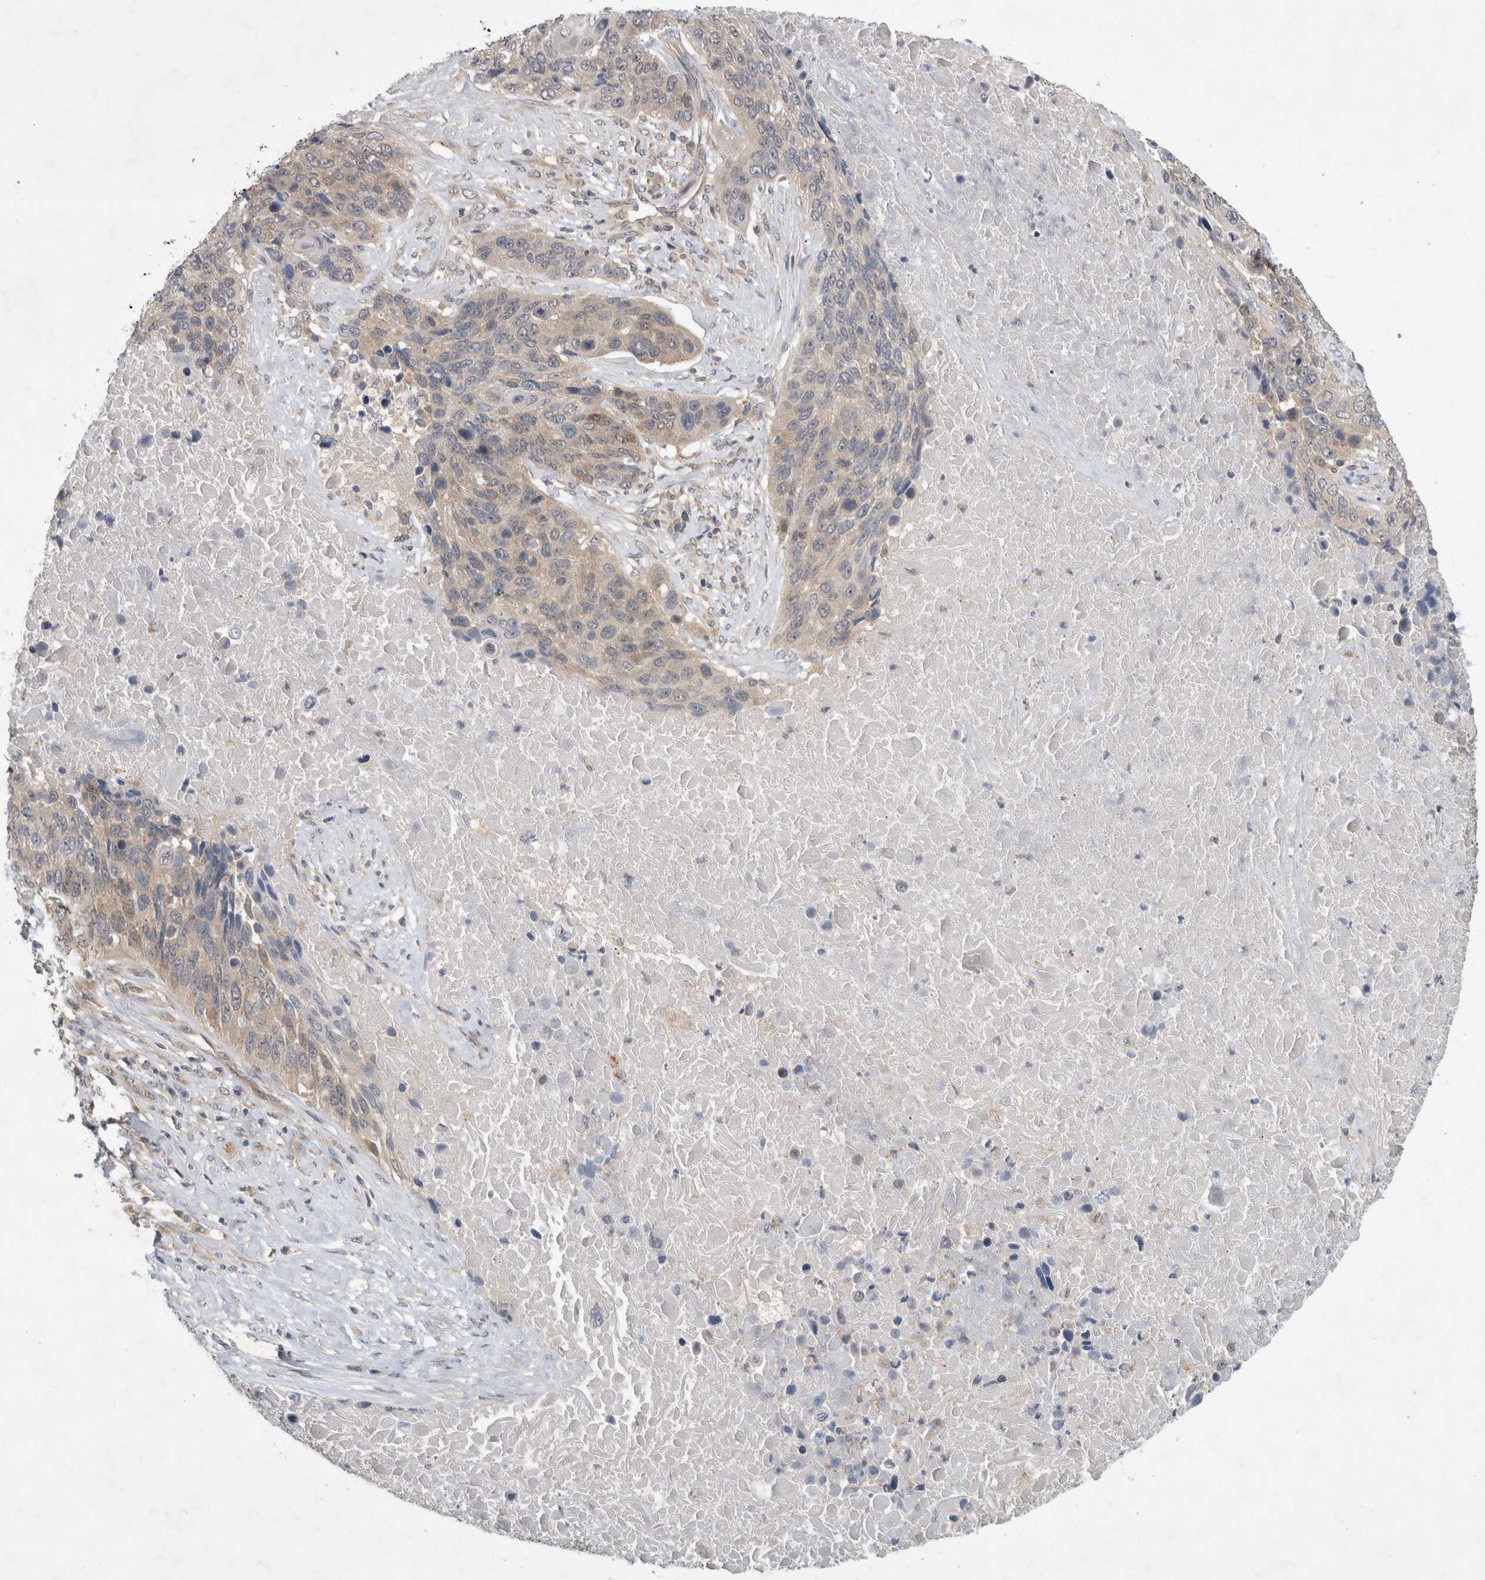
{"staining": {"intensity": "weak", "quantity": "25%-75%", "location": "cytoplasmic/membranous"}, "tissue": "lung cancer", "cell_type": "Tumor cells", "image_type": "cancer", "snomed": [{"axis": "morphology", "description": "Squamous cell carcinoma, NOS"}, {"axis": "topography", "description": "Lung"}], "caption": "Protein staining of lung cancer (squamous cell carcinoma) tissue shows weak cytoplasmic/membranous positivity in approximately 25%-75% of tumor cells.", "gene": "AASDHPPT", "patient": {"sex": "male", "age": 66}}